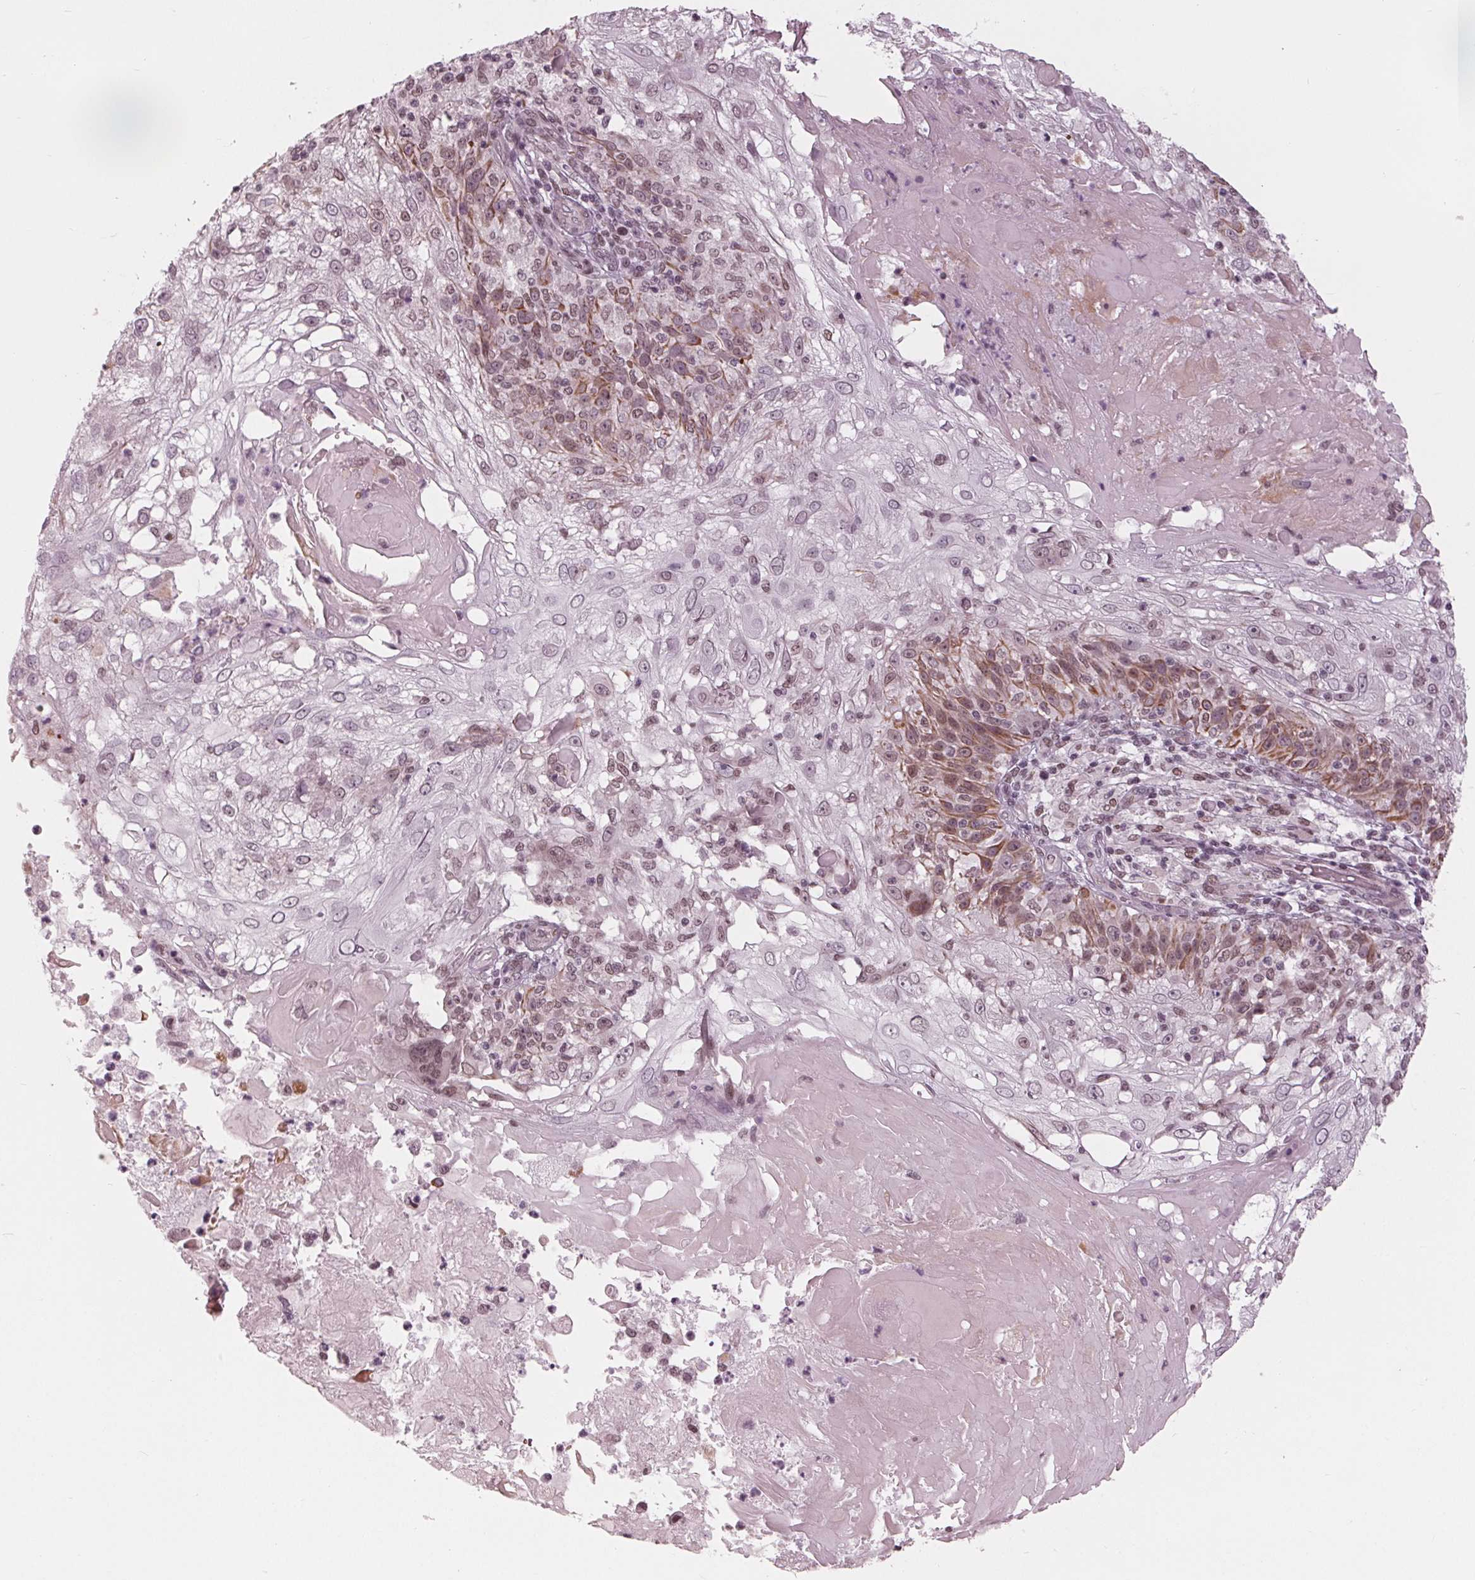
{"staining": {"intensity": "moderate", "quantity": "25%-75%", "location": "cytoplasmic/membranous,nuclear"}, "tissue": "skin cancer", "cell_type": "Tumor cells", "image_type": "cancer", "snomed": [{"axis": "morphology", "description": "Normal tissue, NOS"}, {"axis": "morphology", "description": "Squamous cell carcinoma, NOS"}, {"axis": "topography", "description": "Skin"}], "caption": "Skin cancer (squamous cell carcinoma) stained with IHC displays moderate cytoplasmic/membranous and nuclear expression in approximately 25%-75% of tumor cells.", "gene": "DNMT3L", "patient": {"sex": "female", "age": 83}}